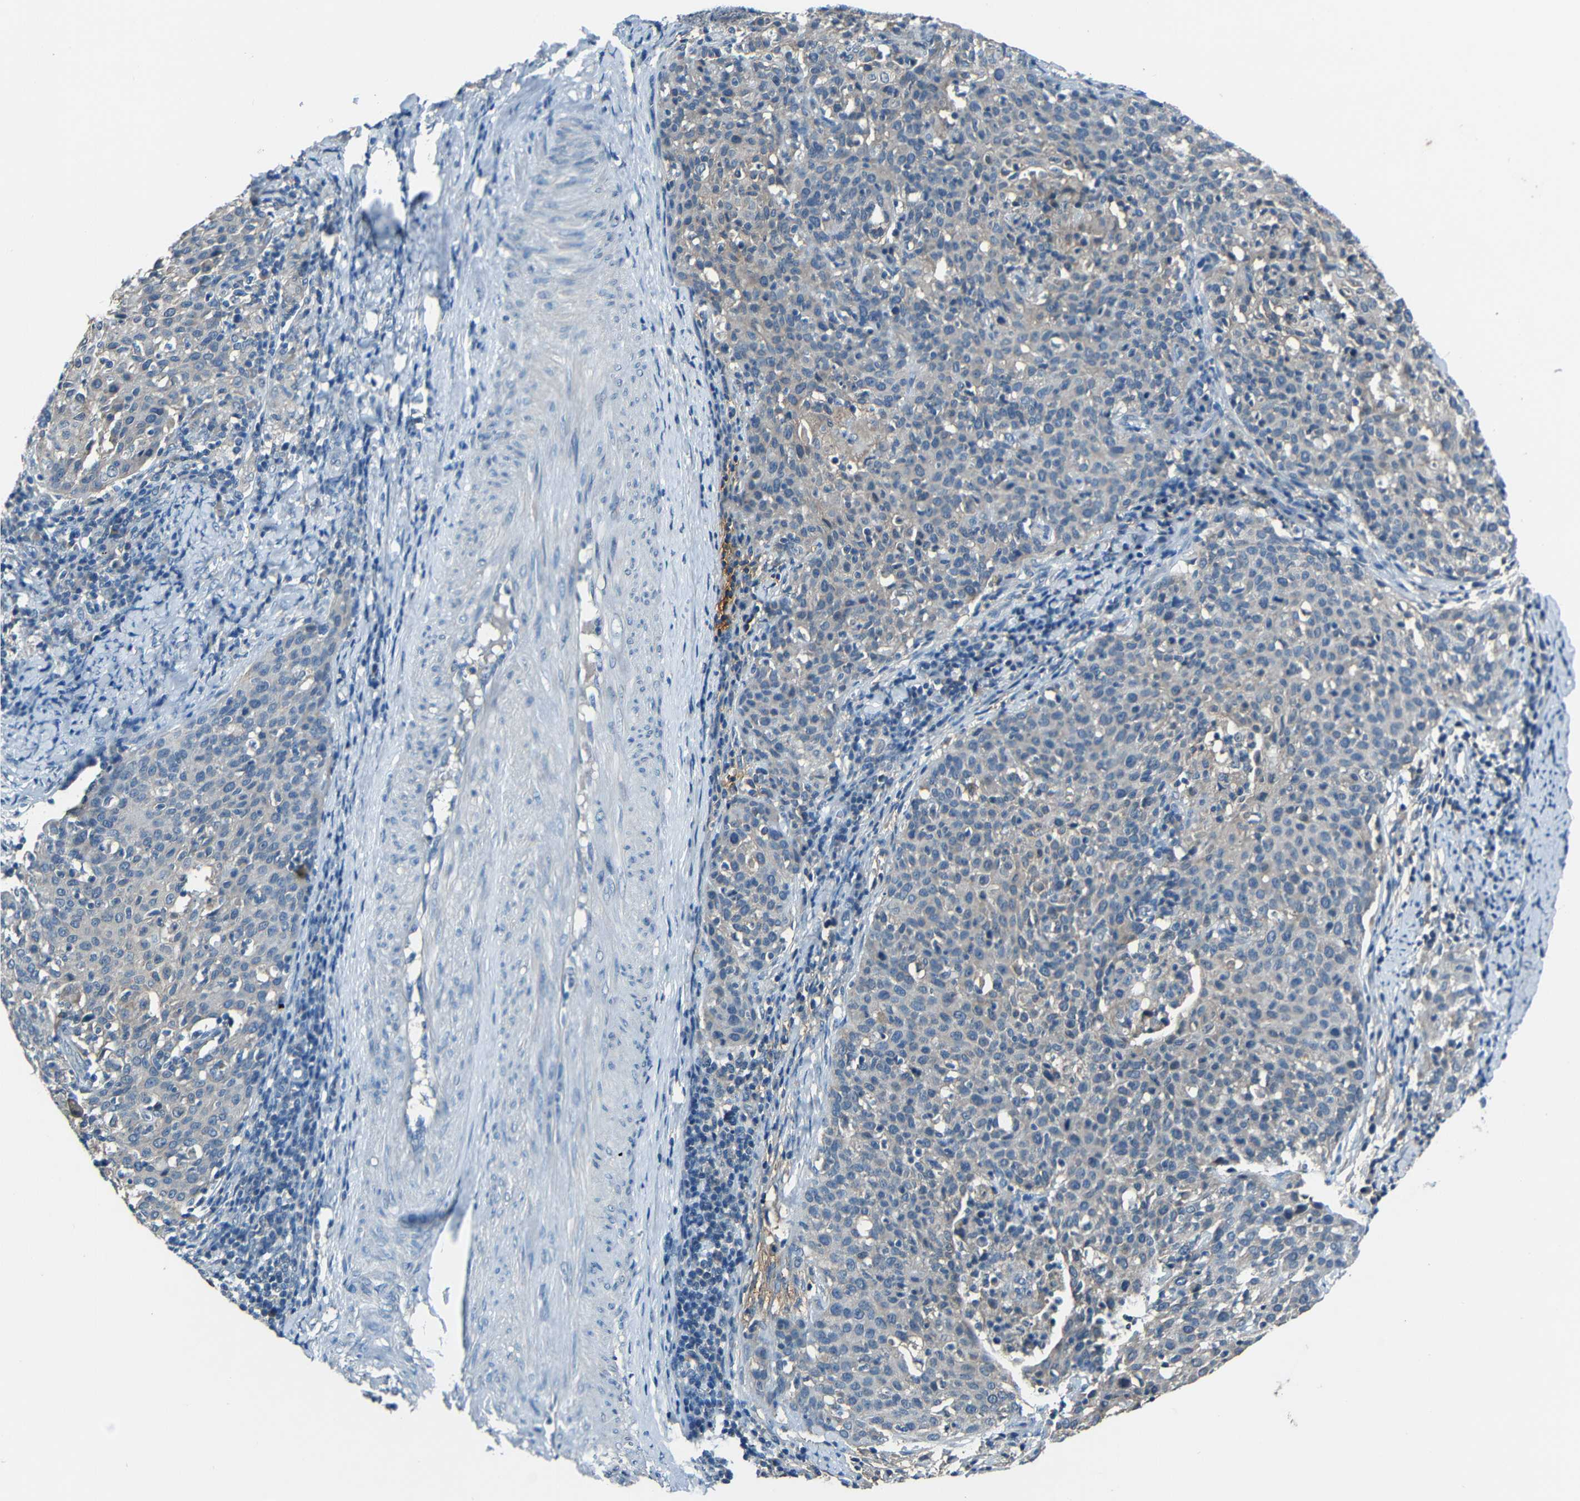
{"staining": {"intensity": "negative", "quantity": "none", "location": "none"}, "tissue": "cervical cancer", "cell_type": "Tumor cells", "image_type": "cancer", "snomed": [{"axis": "morphology", "description": "Squamous cell carcinoma, NOS"}, {"axis": "topography", "description": "Cervix"}], "caption": "This is an IHC image of cervical cancer. There is no expression in tumor cells.", "gene": "SLA", "patient": {"sex": "female", "age": 38}}